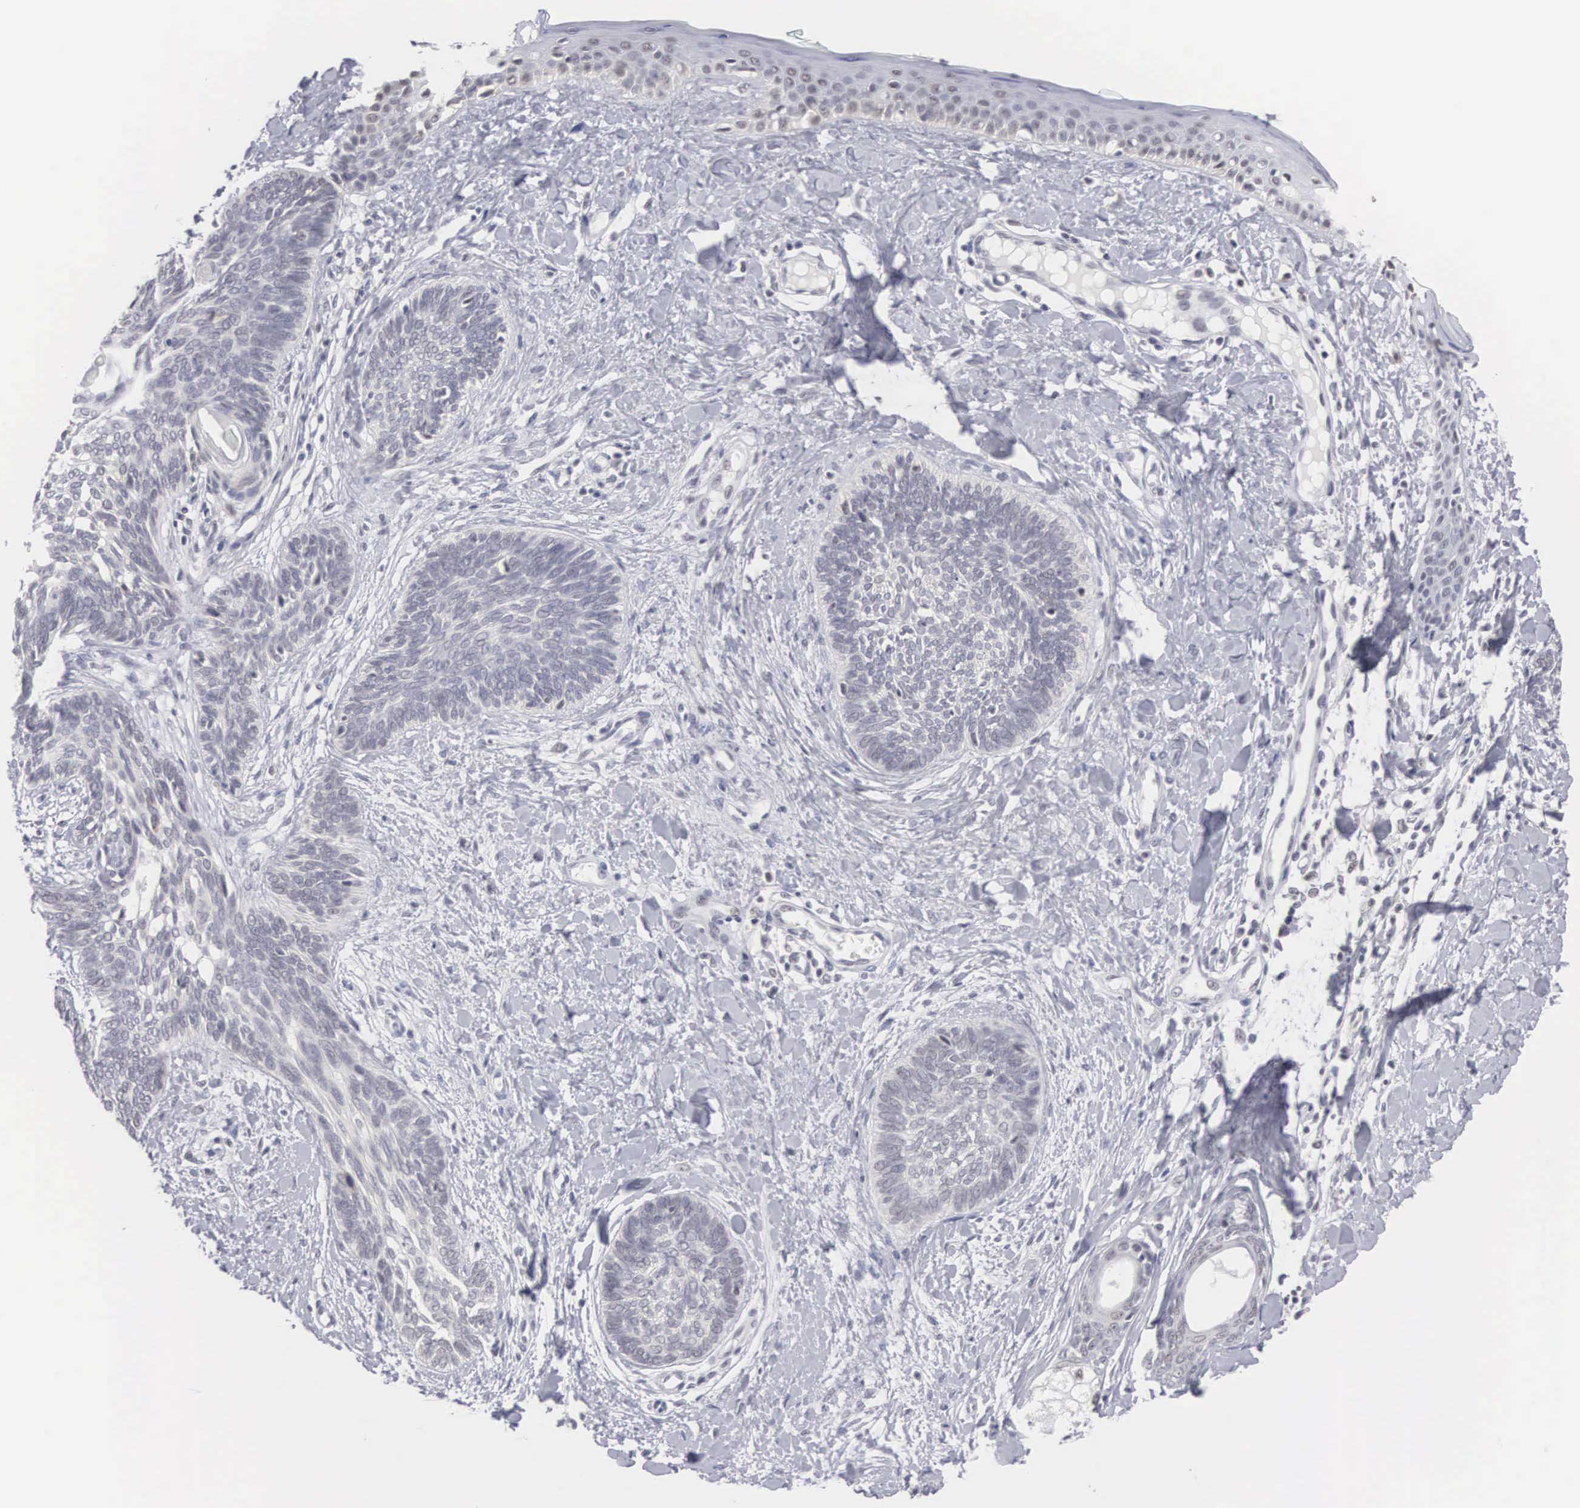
{"staining": {"intensity": "negative", "quantity": "none", "location": "none"}, "tissue": "skin cancer", "cell_type": "Tumor cells", "image_type": "cancer", "snomed": [{"axis": "morphology", "description": "Basal cell carcinoma"}, {"axis": "topography", "description": "Skin"}], "caption": "There is no significant staining in tumor cells of skin cancer (basal cell carcinoma).", "gene": "MNAT1", "patient": {"sex": "female", "age": 81}}